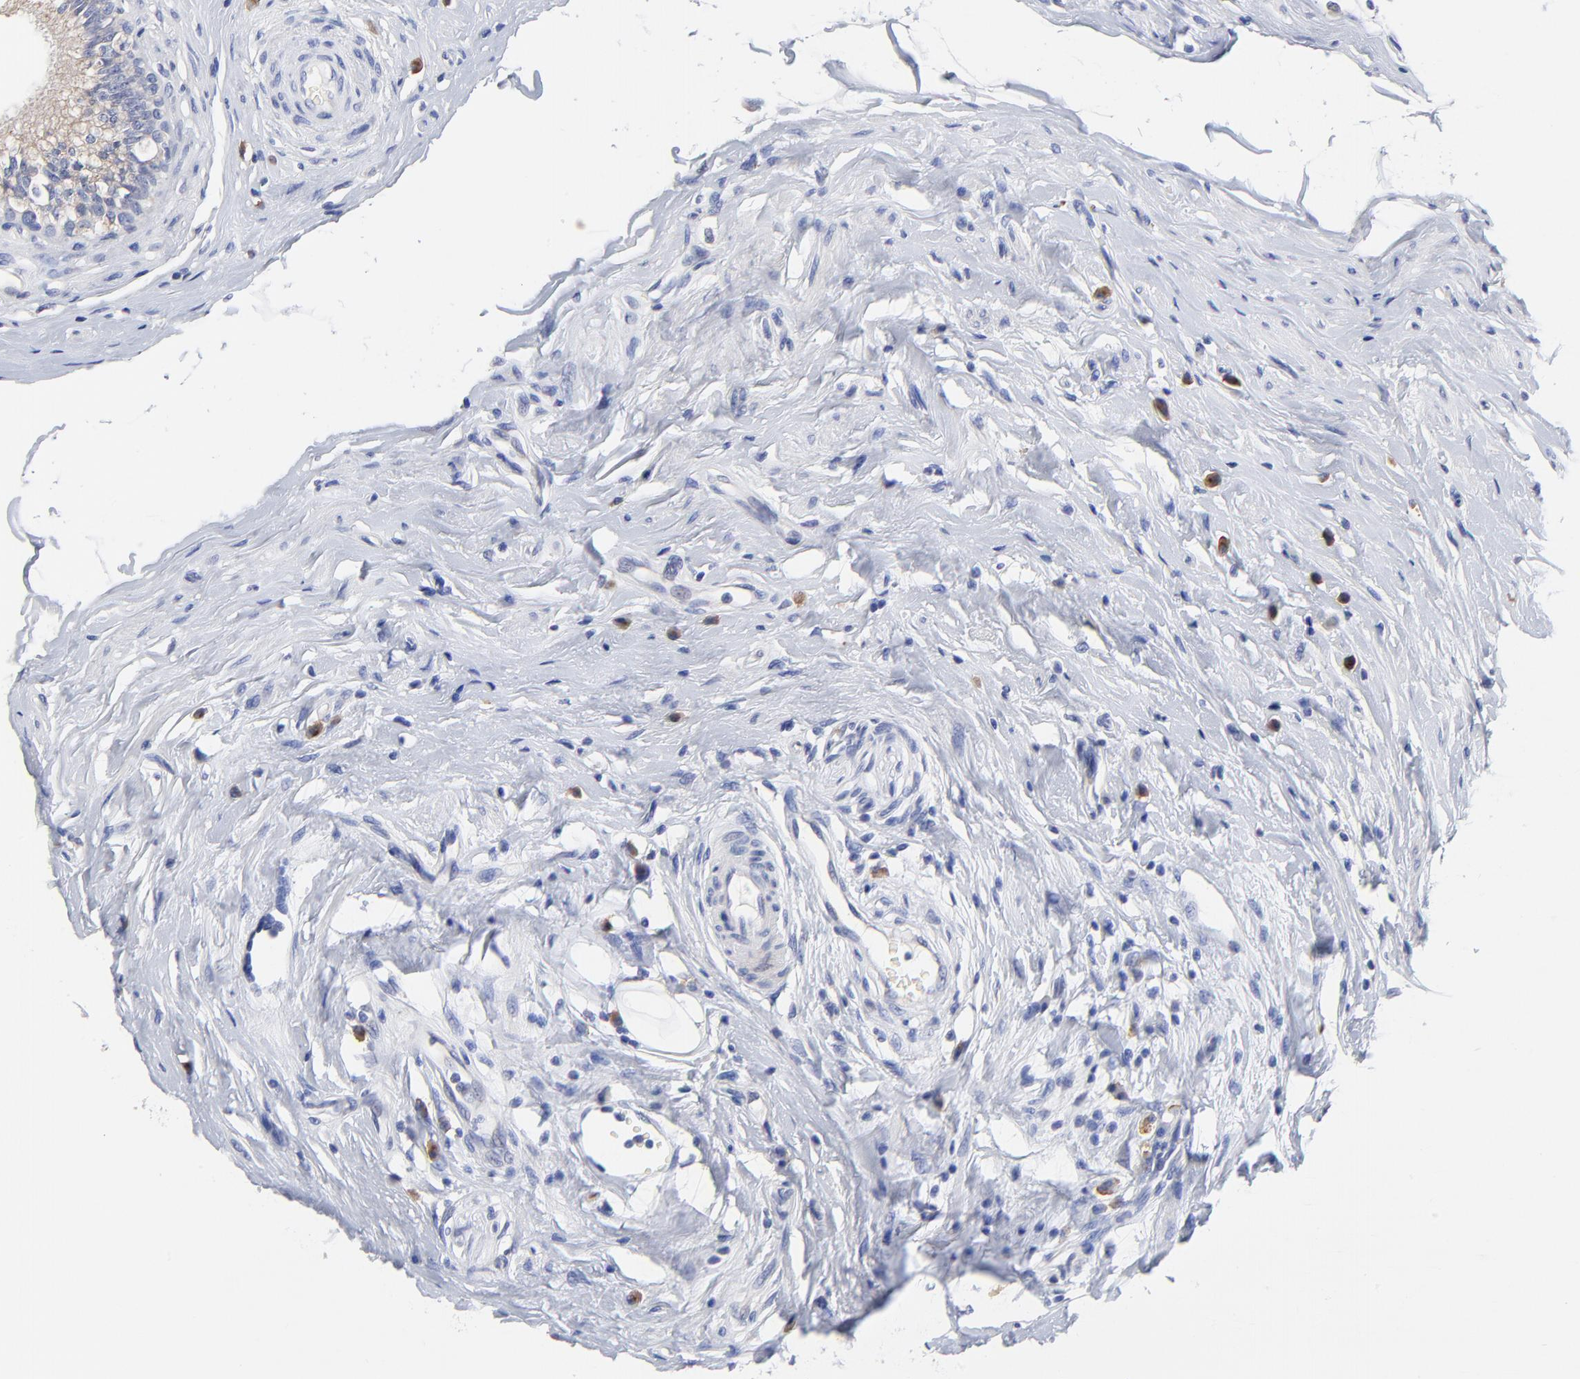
{"staining": {"intensity": "weak", "quantity": ">75%", "location": "cytoplasmic/membranous"}, "tissue": "epididymis", "cell_type": "Glandular cells", "image_type": "normal", "snomed": [{"axis": "morphology", "description": "Normal tissue, NOS"}, {"axis": "morphology", "description": "Inflammation, NOS"}, {"axis": "topography", "description": "Epididymis"}], "caption": "Immunohistochemical staining of unremarkable human epididymis demonstrates weak cytoplasmic/membranous protein positivity in about >75% of glandular cells. The protein is stained brown, and the nuclei are stained in blue (DAB (3,3'-diaminobenzidine) IHC with brightfield microscopy, high magnification).", "gene": "LAX1", "patient": {"sex": "male", "age": 84}}